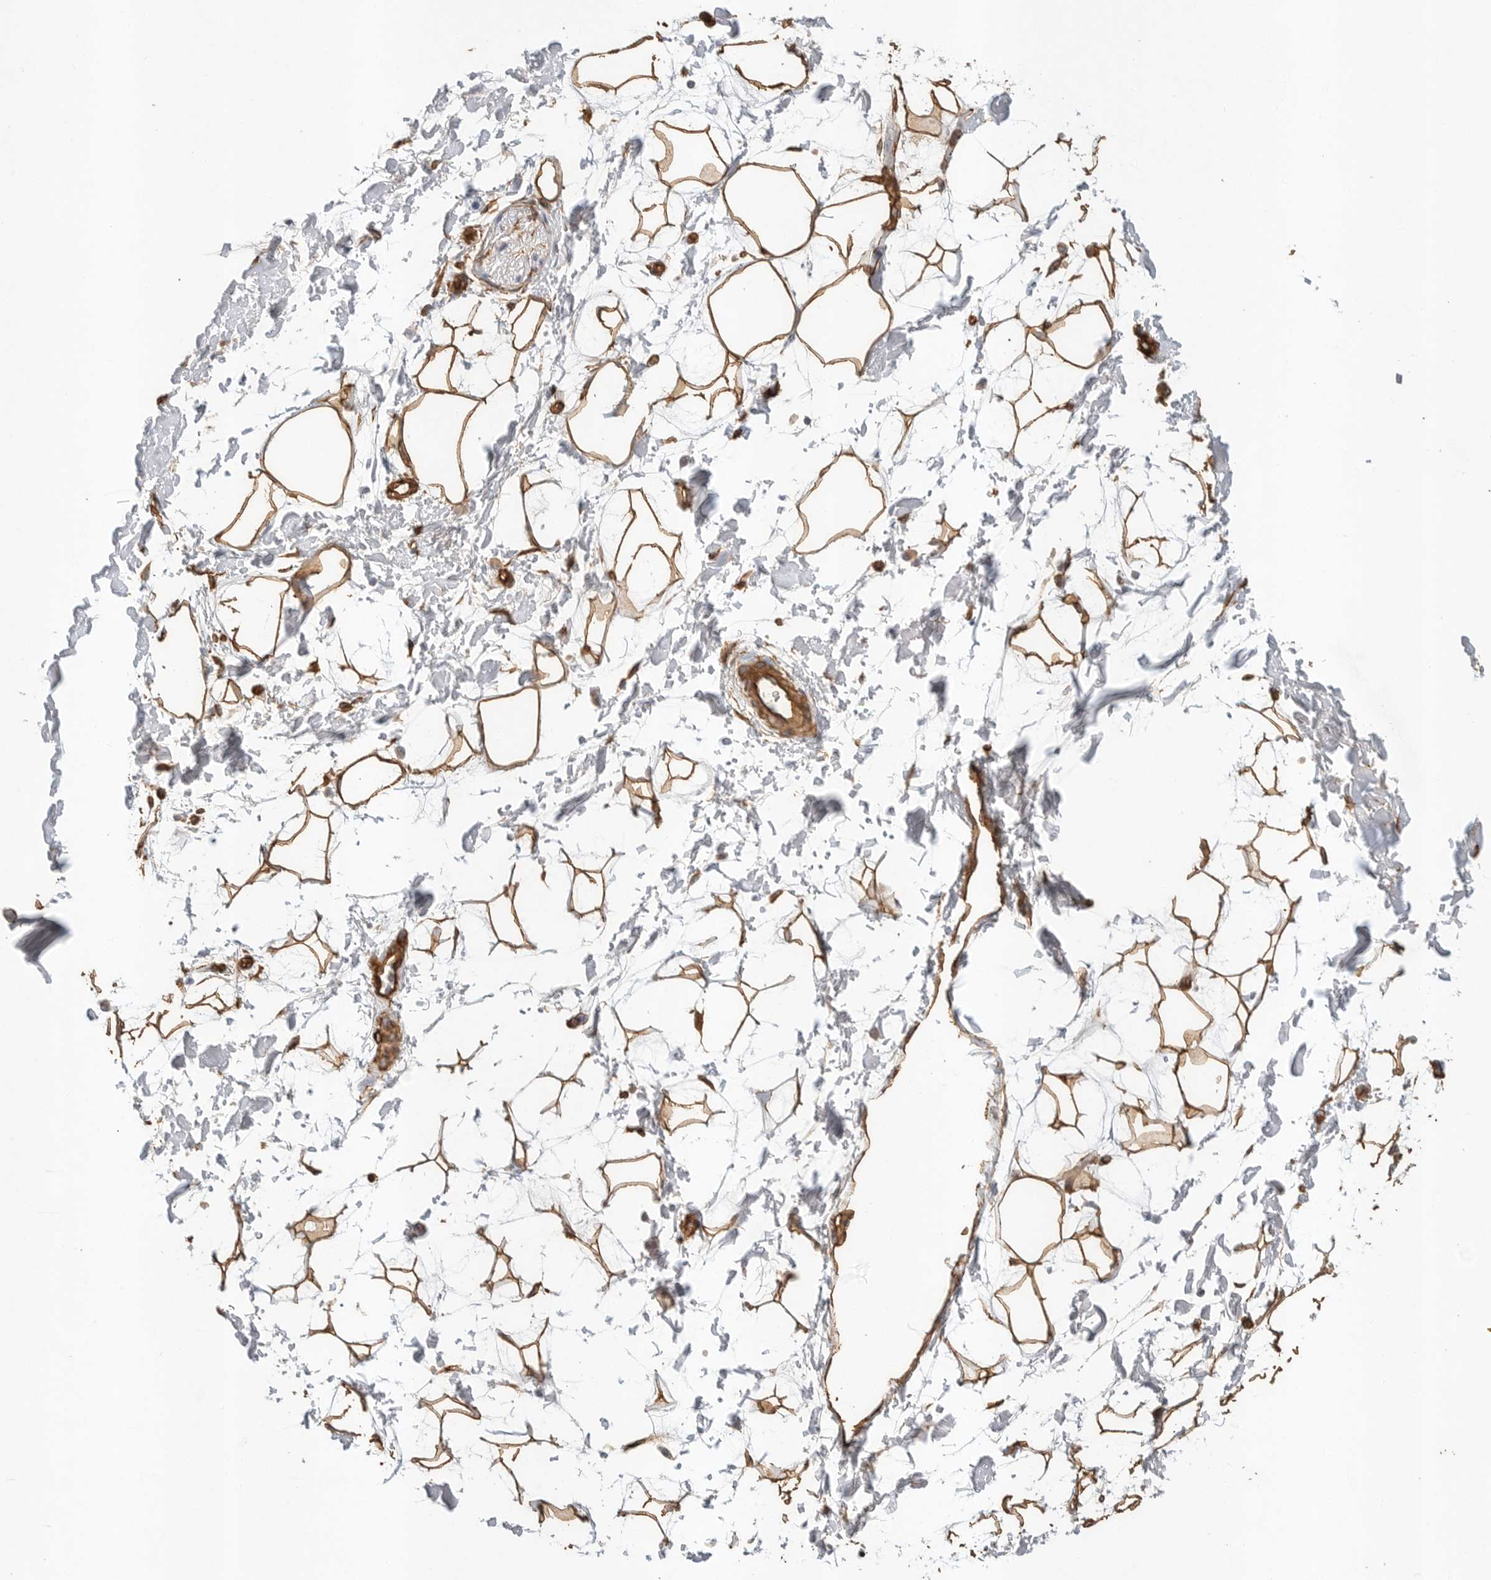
{"staining": {"intensity": "strong", "quantity": ">75%", "location": "cytoplasmic/membranous"}, "tissue": "adipose tissue", "cell_type": "Adipocytes", "image_type": "normal", "snomed": [{"axis": "morphology", "description": "Normal tissue, NOS"}, {"axis": "topography", "description": "Soft tissue"}], "caption": "Protein staining exhibits strong cytoplasmic/membranous positivity in about >75% of adipocytes in normal adipose tissue.", "gene": "JMJD4", "patient": {"sex": "male", "age": 72}}